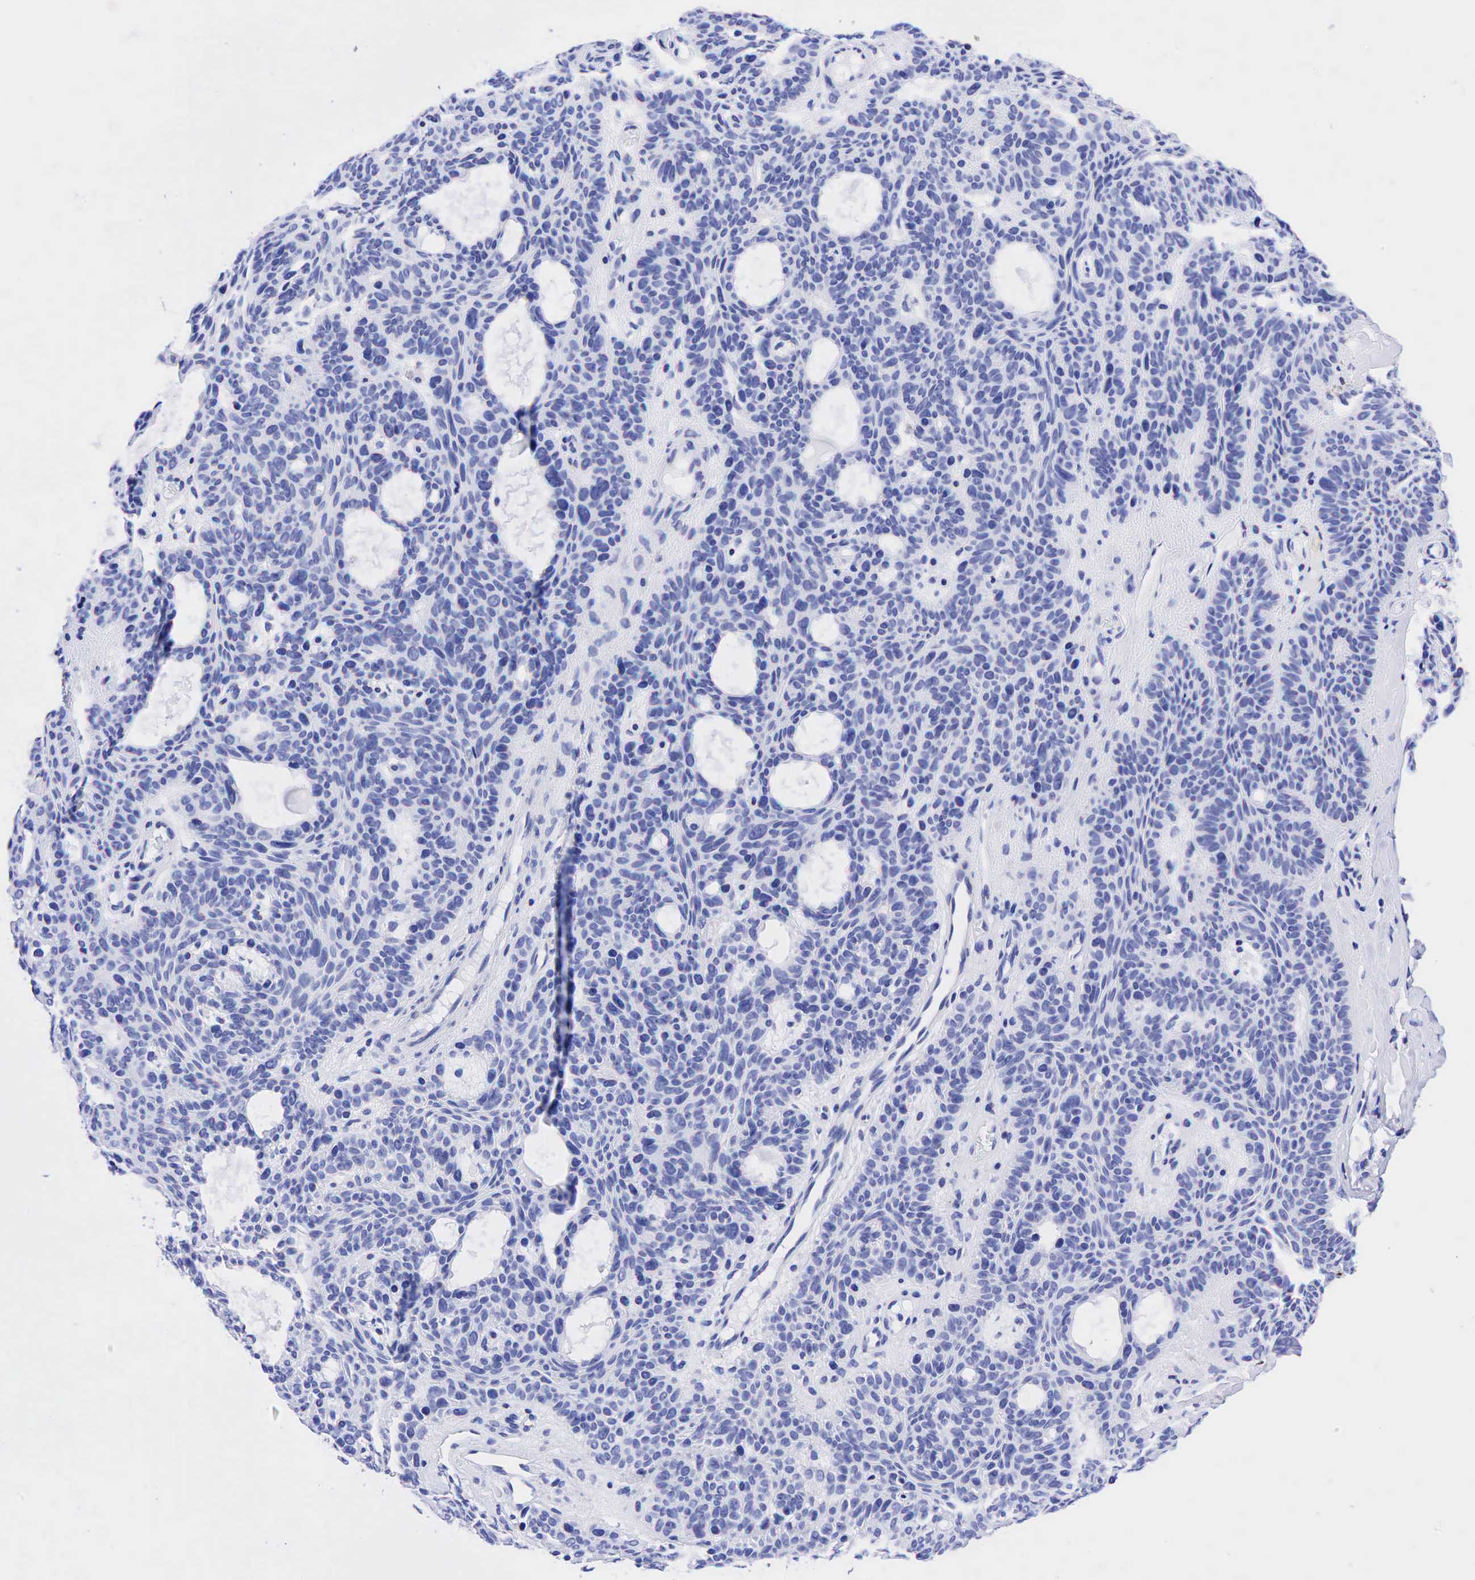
{"staining": {"intensity": "negative", "quantity": "none", "location": "none"}, "tissue": "skin cancer", "cell_type": "Tumor cells", "image_type": "cancer", "snomed": [{"axis": "morphology", "description": "Basal cell carcinoma"}, {"axis": "topography", "description": "Skin"}], "caption": "IHC histopathology image of neoplastic tissue: human skin basal cell carcinoma stained with DAB (3,3'-diaminobenzidine) reveals no significant protein positivity in tumor cells.", "gene": "KRT18", "patient": {"sex": "male", "age": 44}}